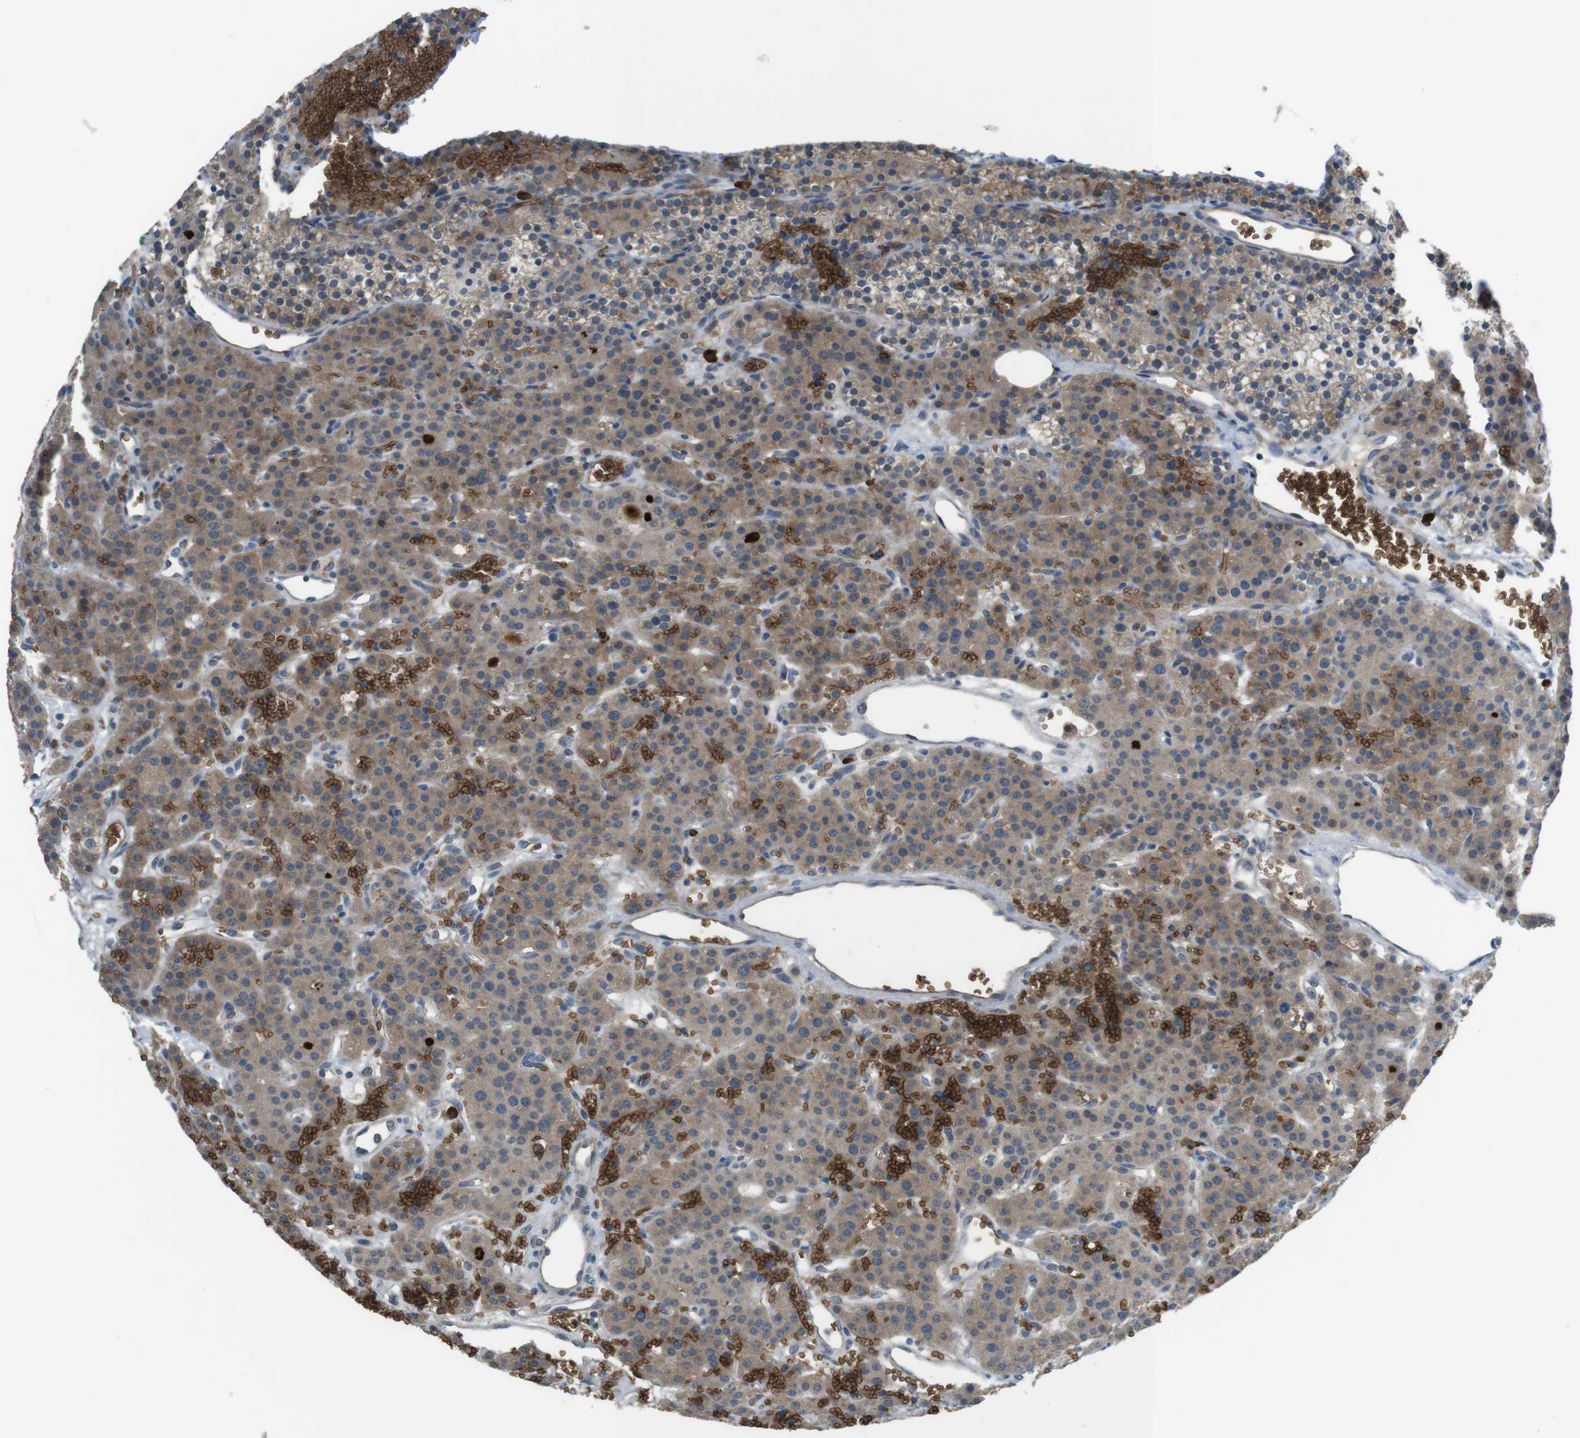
{"staining": {"intensity": "moderate", "quantity": ">75%", "location": "cytoplasmic/membranous"}, "tissue": "parathyroid gland", "cell_type": "Glandular cells", "image_type": "normal", "snomed": [{"axis": "morphology", "description": "Normal tissue, NOS"}, {"axis": "morphology", "description": "Adenoma, NOS"}, {"axis": "topography", "description": "Parathyroid gland"}], "caption": "Immunohistochemical staining of benign human parathyroid gland shows >75% levels of moderate cytoplasmic/membranous protein positivity in approximately >75% of glandular cells.", "gene": "GYPA", "patient": {"sex": "female", "age": 81}}